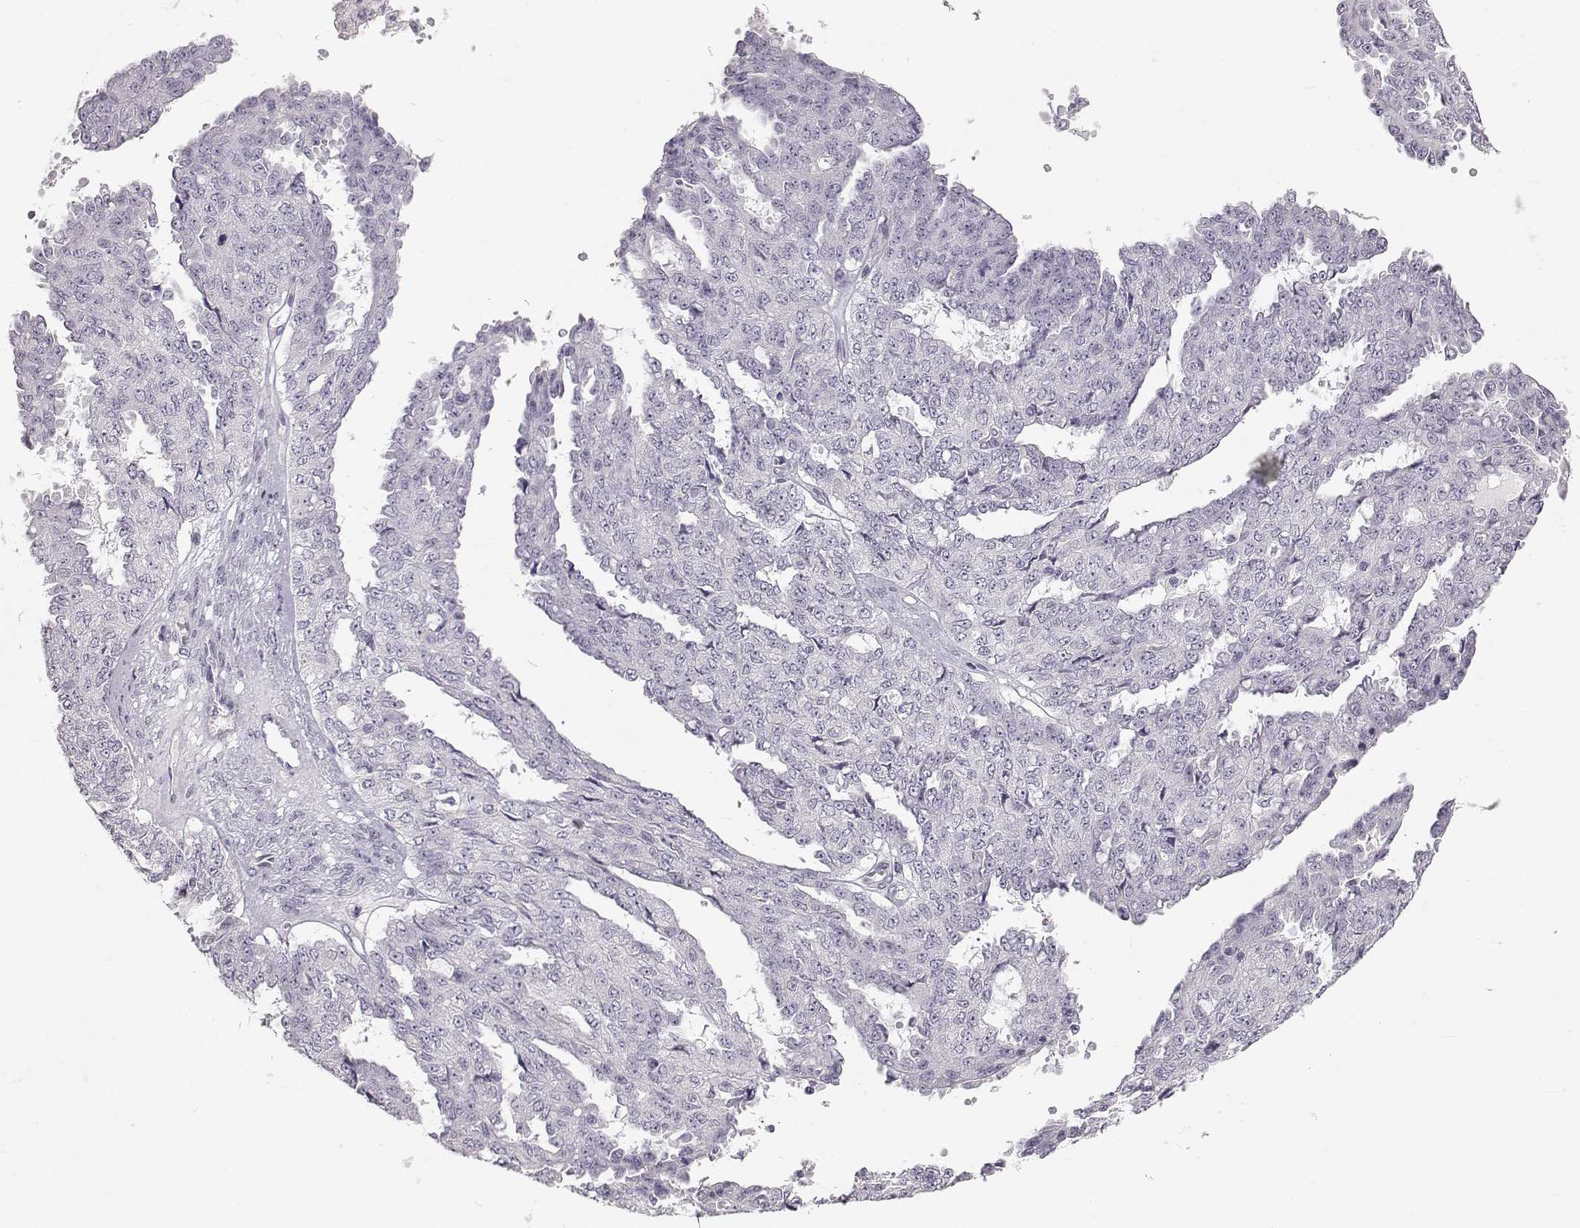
{"staining": {"intensity": "negative", "quantity": "none", "location": "none"}, "tissue": "ovarian cancer", "cell_type": "Tumor cells", "image_type": "cancer", "snomed": [{"axis": "morphology", "description": "Cystadenocarcinoma, serous, NOS"}, {"axis": "topography", "description": "Ovary"}], "caption": "Tumor cells are negative for protein expression in human ovarian serous cystadenocarcinoma.", "gene": "OIP5", "patient": {"sex": "female", "age": 71}}